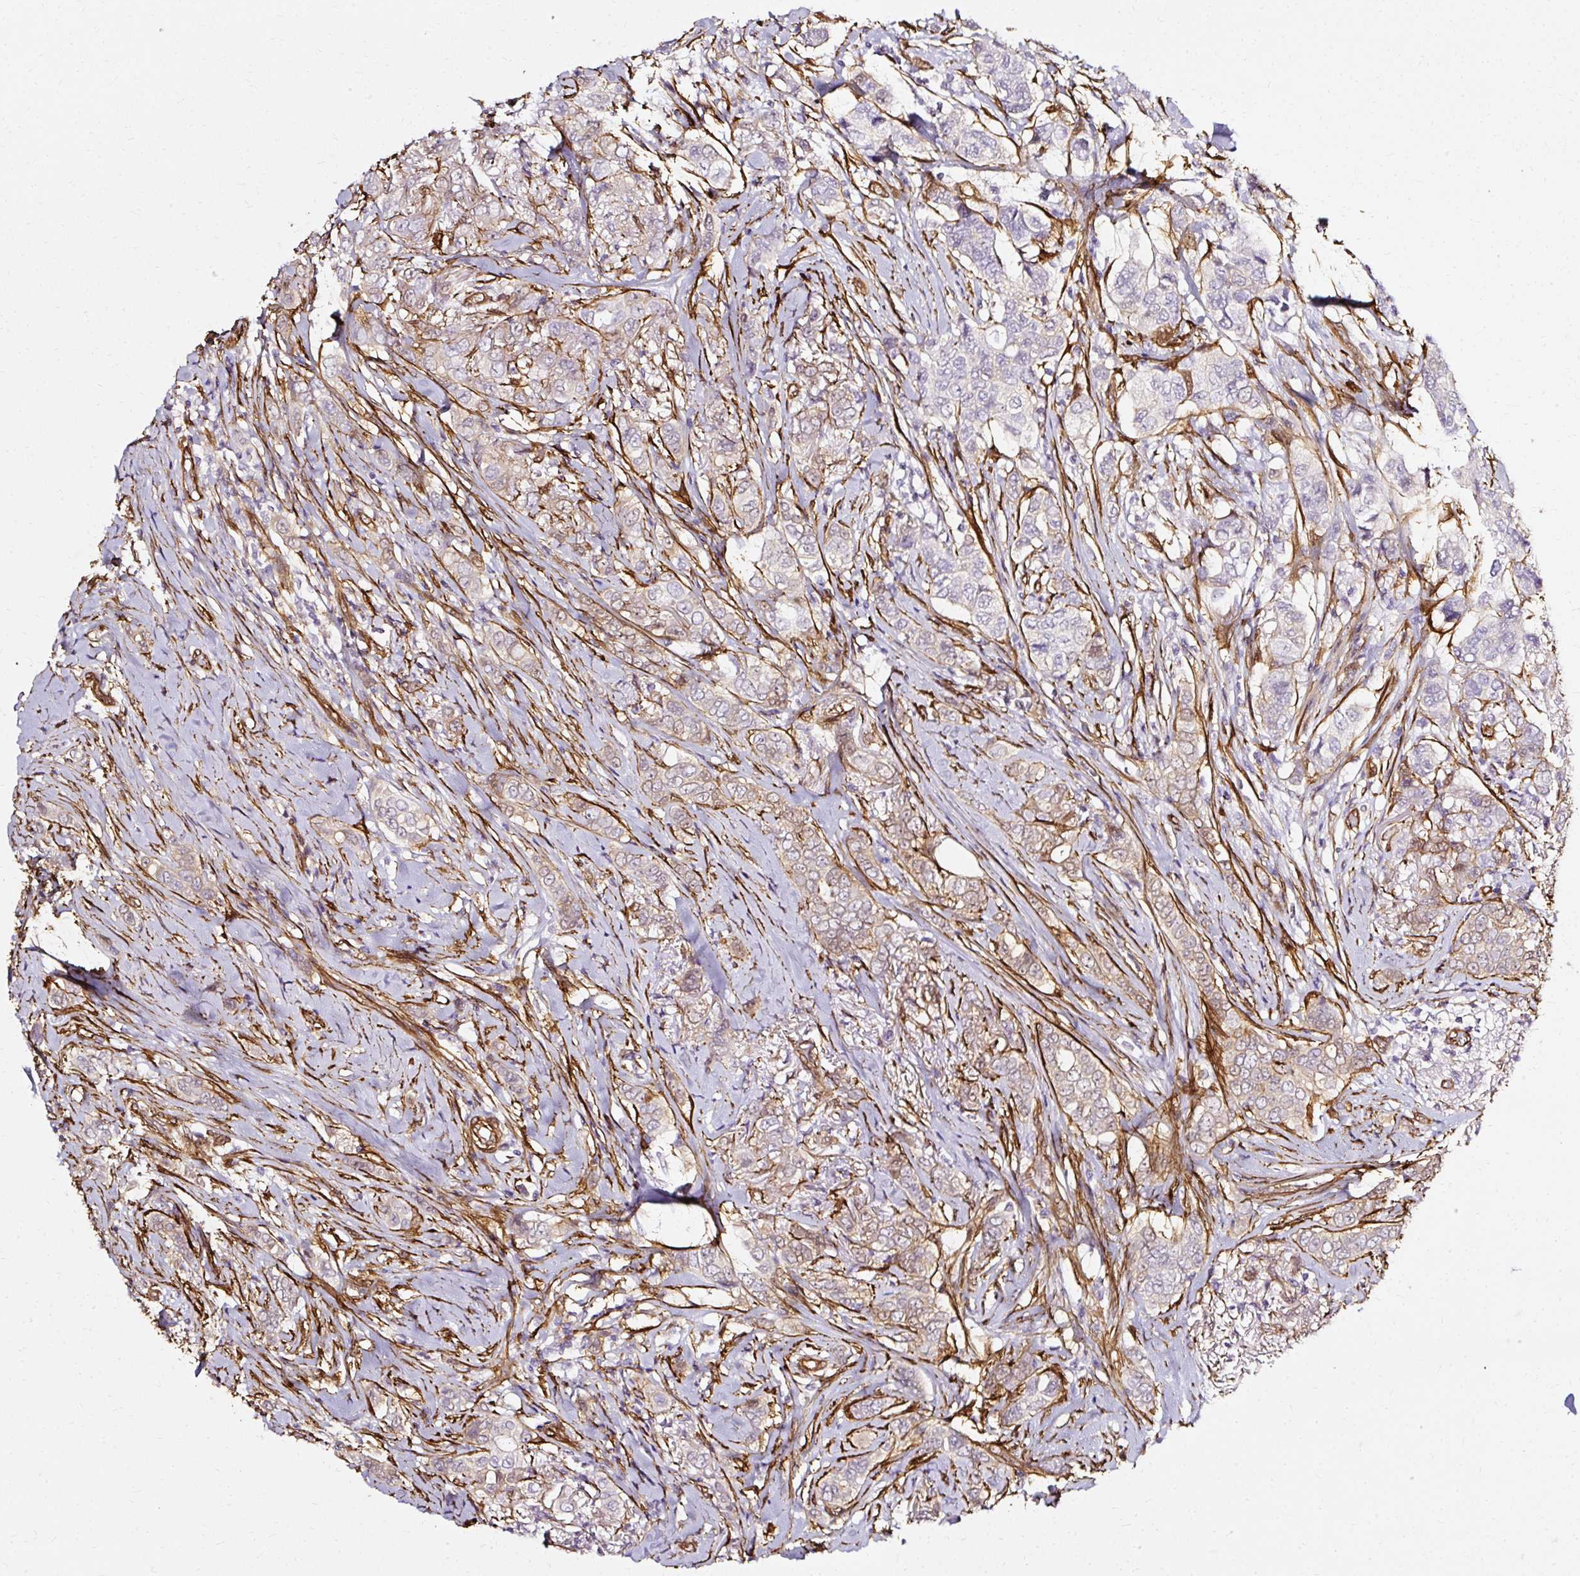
{"staining": {"intensity": "weak", "quantity": "25%-75%", "location": "cytoplasmic/membranous"}, "tissue": "breast cancer", "cell_type": "Tumor cells", "image_type": "cancer", "snomed": [{"axis": "morphology", "description": "Lobular carcinoma"}, {"axis": "topography", "description": "Breast"}], "caption": "DAB immunohistochemical staining of human breast cancer displays weak cytoplasmic/membranous protein positivity in approximately 25%-75% of tumor cells.", "gene": "CNN3", "patient": {"sex": "female", "age": 51}}